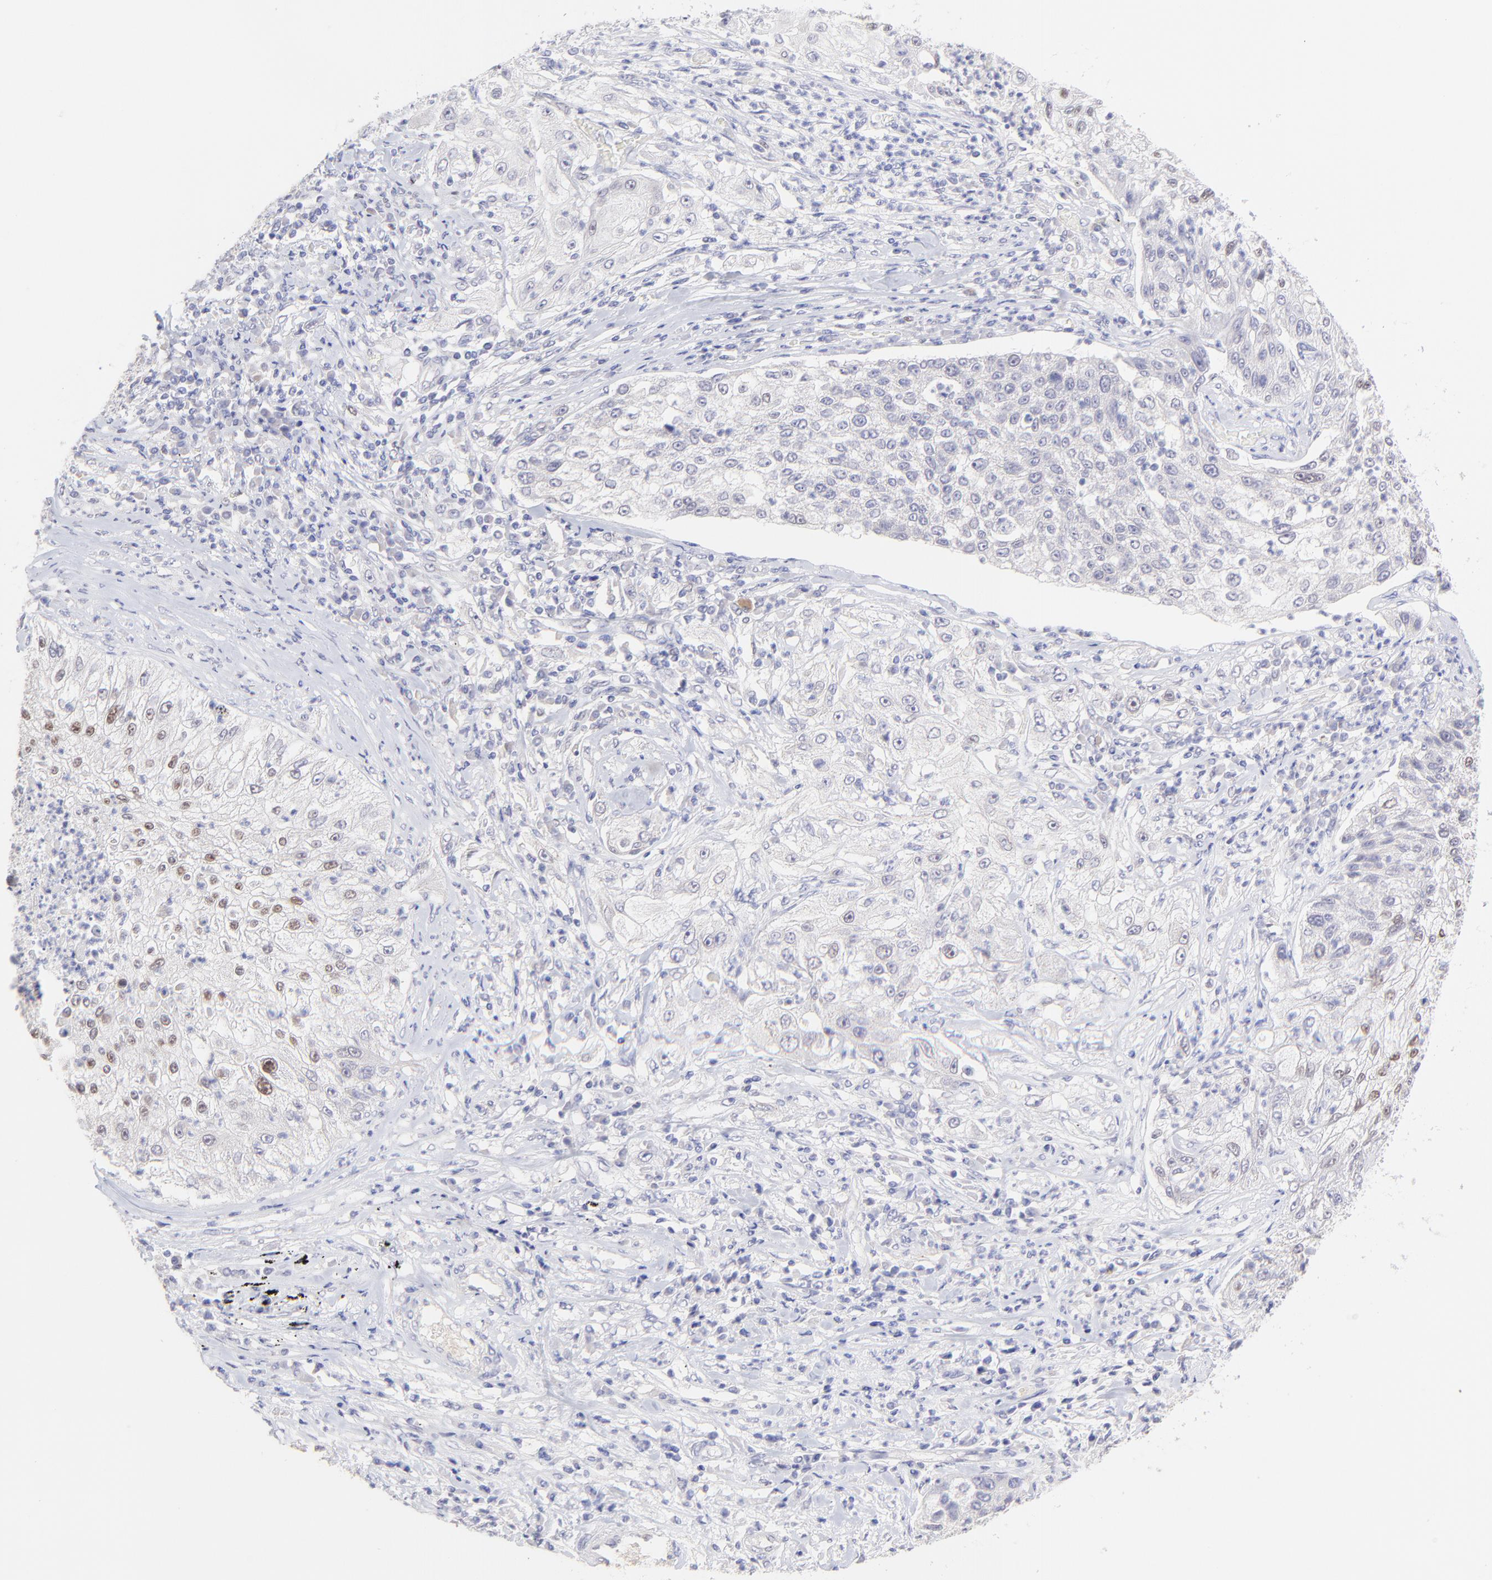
{"staining": {"intensity": "moderate", "quantity": "<25%", "location": "nuclear"}, "tissue": "lung cancer", "cell_type": "Tumor cells", "image_type": "cancer", "snomed": [{"axis": "morphology", "description": "Inflammation, NOS"}, {"axis": "morphology", "description": "Squamous cell carcinoma, NOS"}, {"axis": "topography", "description": "Lymph node"}, {"axis": "topography", "description": "Soft tissue"}, {"axis": "topography", "description": "Lung"}], "caption": "IHC image of lung squamous cell carcinoma stained for a protein (brown), which demonstrates low levels of moderate nuclear expression in approximately <25% of tumor cells.", "gene": "KLF4", "patient": {"sex": "male", "age": 66}}